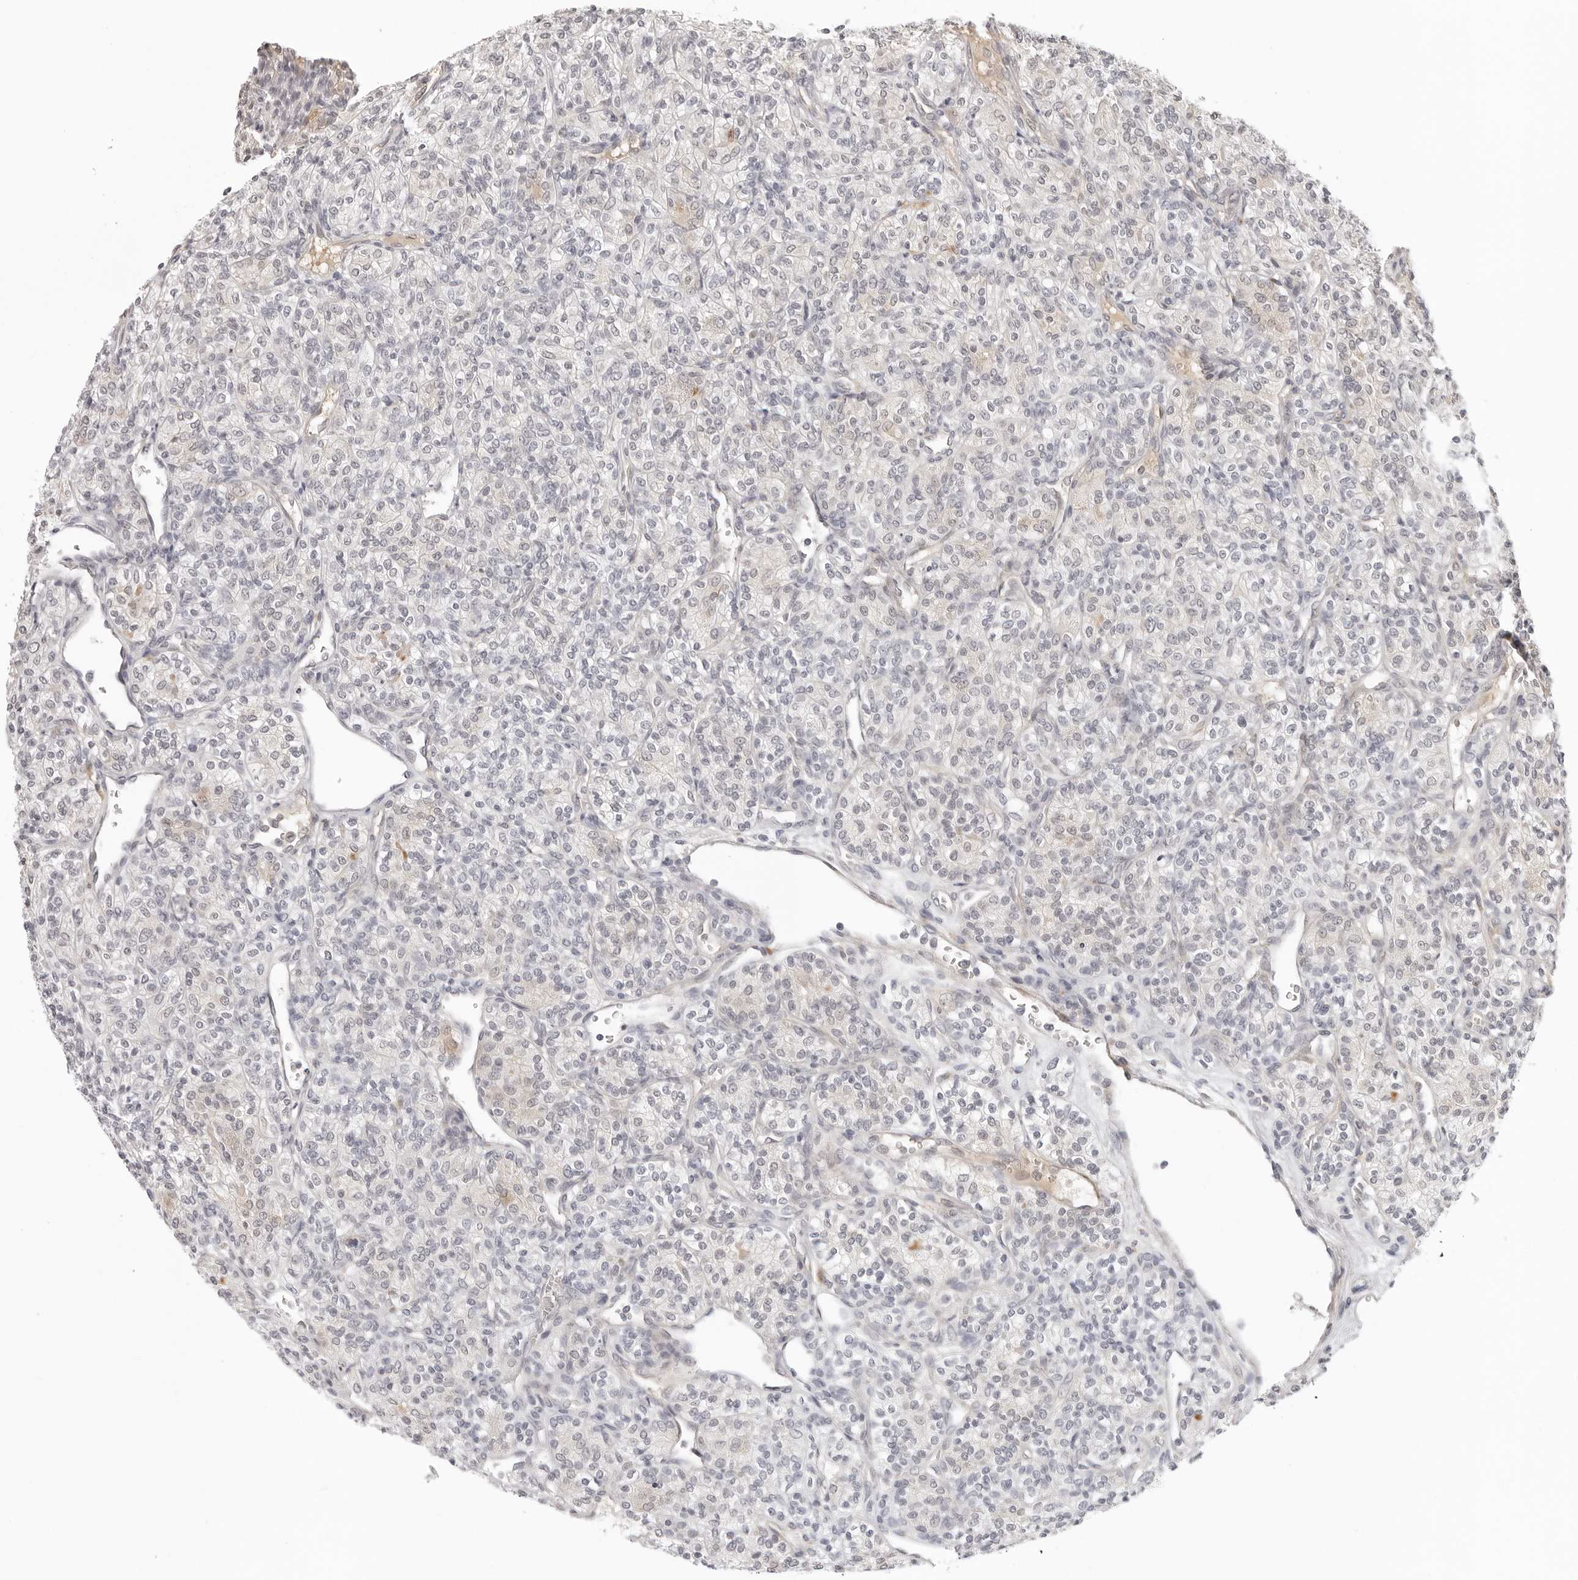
{"staining": {"intensity": "negative", "quantity": "none", "location": "none"}, "tissue": "renal cancer", "cell_type": "Tumor cells", "image_type": "cancer", "snomed": [{"axis": "morphology", "description": "Adenocarcinoma, NOS"}, {"axis": "topography", "description": "Kidney"}], "caption": "The immunohistochemistry (IHC) image has no significant positivity in tumor cells of renal adenocarcinoma tissue. Brightfield microscopy of immunohistochemistry (IHC) stained with DAB (3,3'-diaminobenzidine) (brown) and hematoxylin (blue), captured at high magnification.", "gene": "STRADB", "patient": {"sex": "male", "age": 77}}